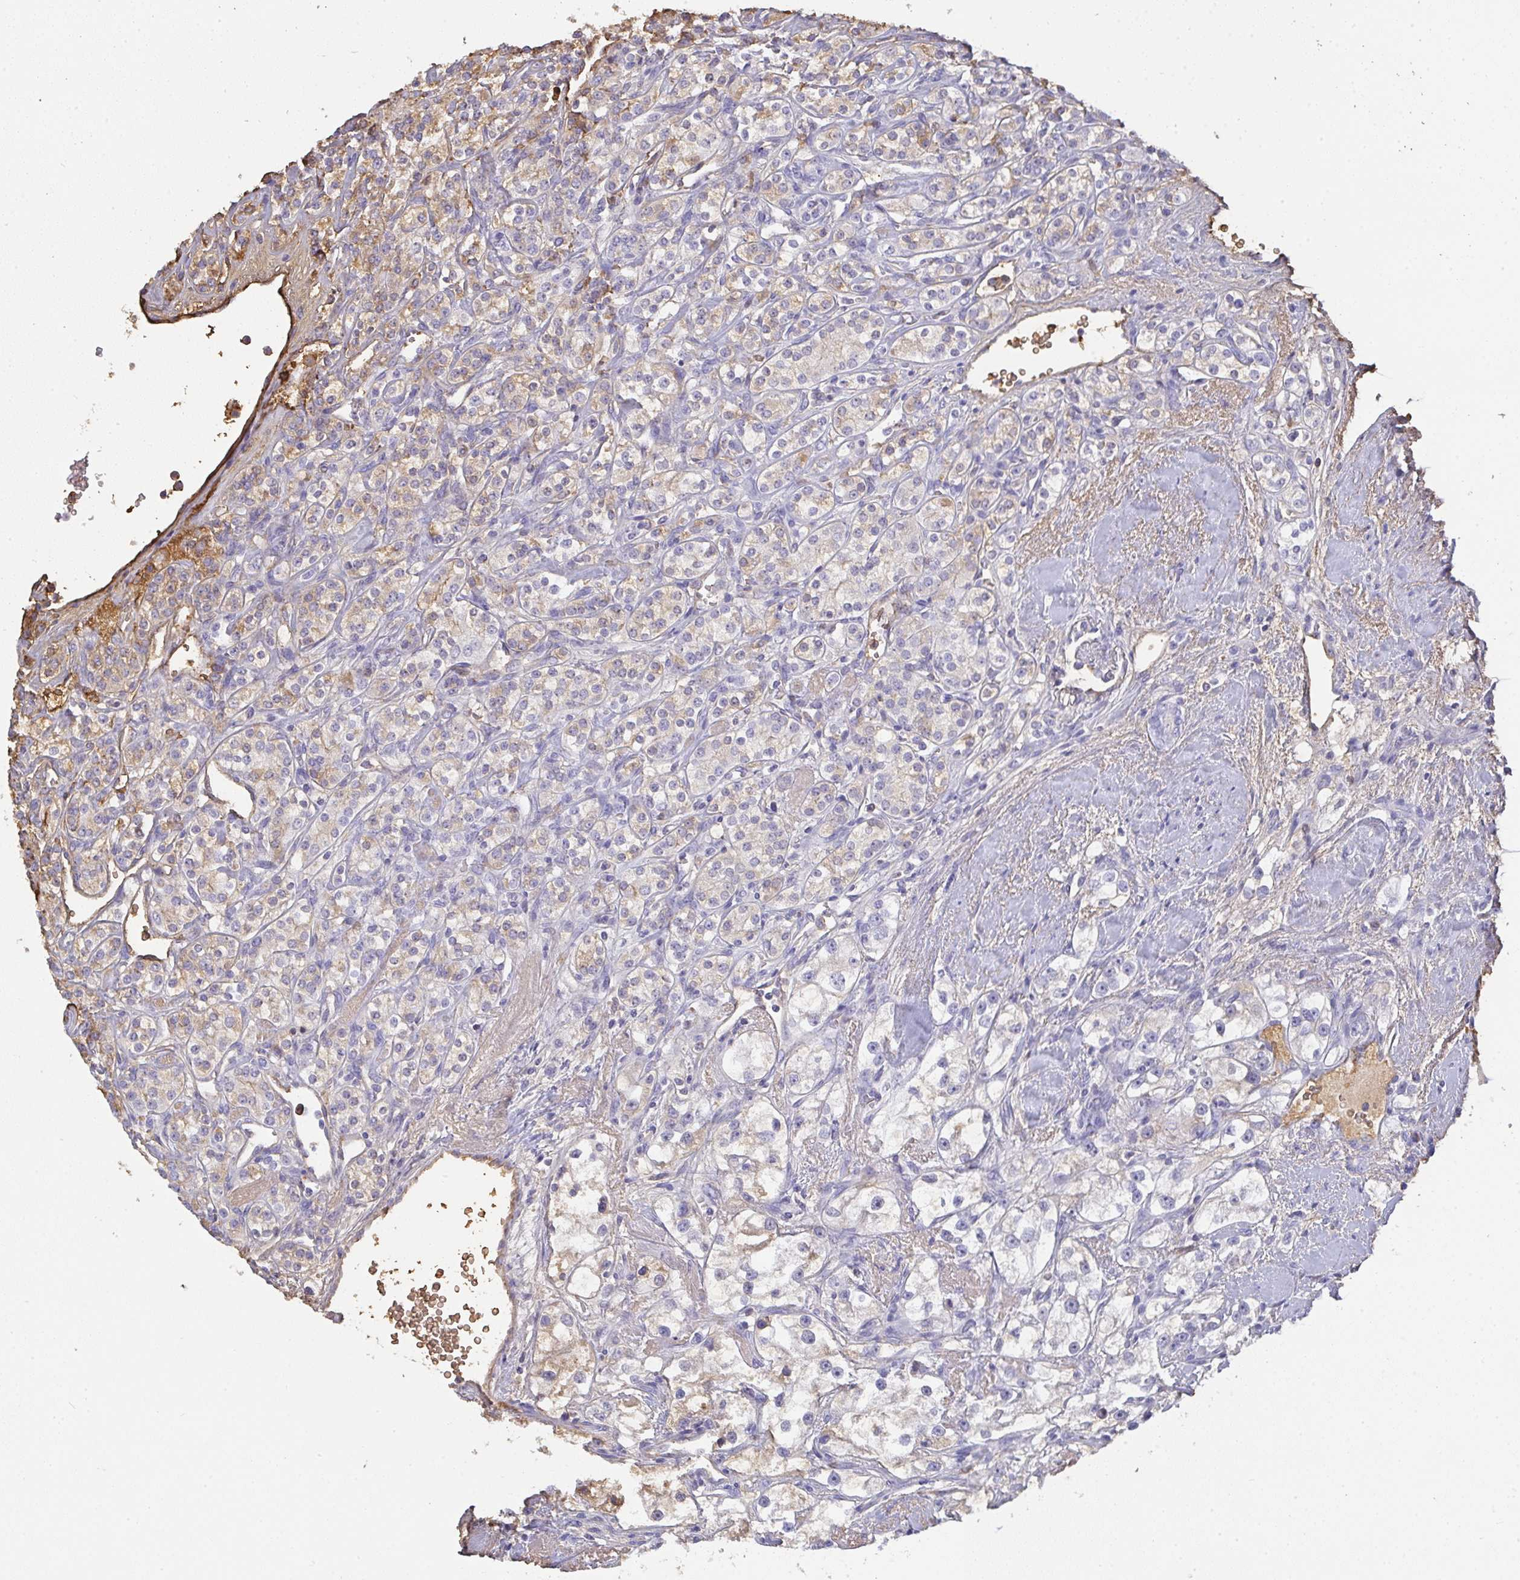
{"staining": {"intensity": "moderate", "quantity": "<25%", "location": "cytoplasmic/membranous"}, "tissue": "renal cancer", "cell_type": "Tumor cells", "image_type": "cancer", "snomed": [{"axis": "morphology", "description": "Adenocarcinoma, NOS"}, {"axis": "topography", "description": "Kidney"}], "caption": "High-magnification brightfield microscopy of adenocarcinoma (renal) stained with DAB (brown) and counterstained with hematoxylin (blue). tumor cells exhibit moderate cytoplasmic/membranous expression is present in about<25% of cells.", "gene": "SMYD5", "patient": {"sex": "male", "age": 77}}